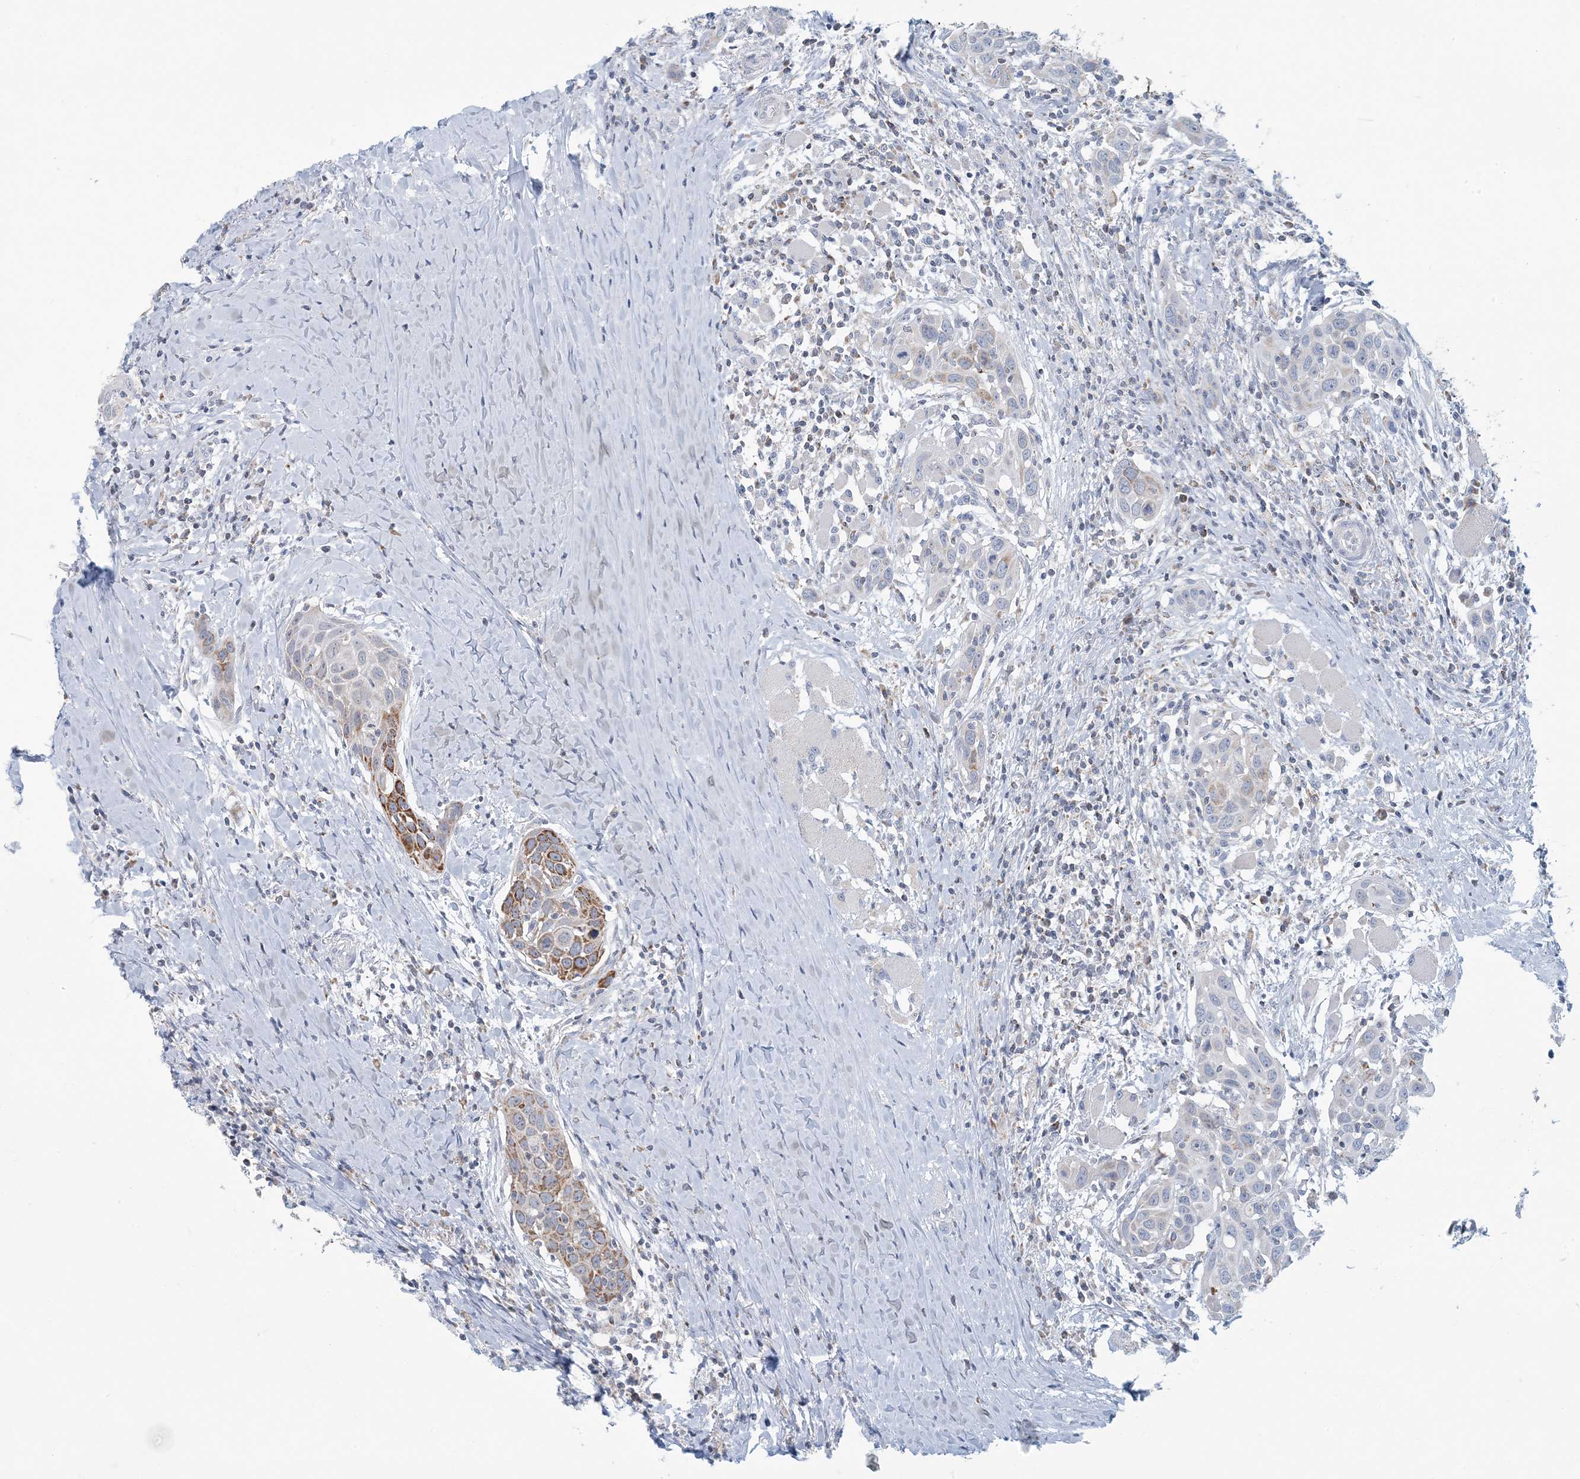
{"staining": {"intensity": "strong", "quantity": "25%-75%", "location": "cytoplasmic/membranous"}, "tissue": "head and neck cancer", "cell_type": "Tumor cells", "image_type": "cancer", "snomed": [{"axis": "morphology", "description": "Squamous cell carcinoma, NOS"}, {"axis": "topography", "description": "Oral tissue"}, {"axis": "topography", "description": "Head-Neck"}], "caption": "The photomicrograph displays immunohistochemical staining of squamous cell carcinoma (head and neck). There is strong cytoplasmic/membranous expression is present in about 25%-75% of tumor cells.", "gene": "BDH1", "patient": {"sex": "female", "age": 50}}